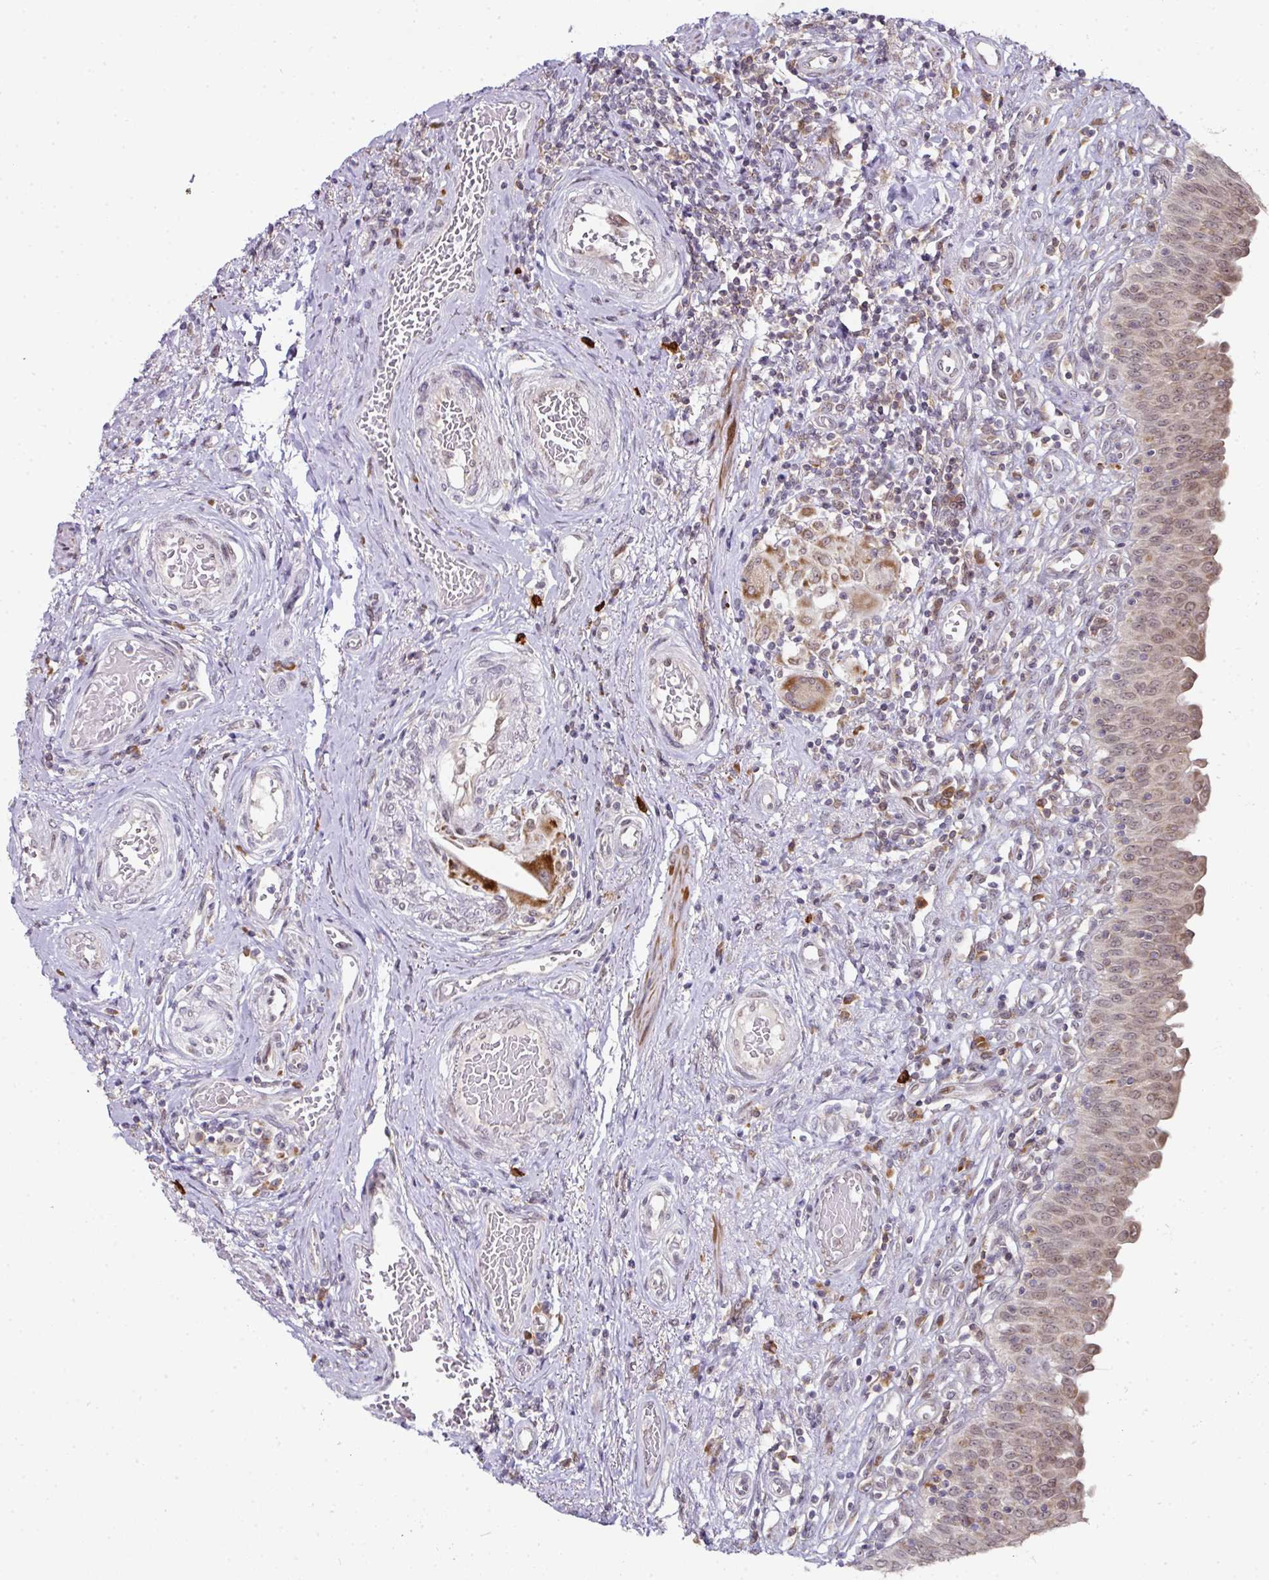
{"staining": {"intensity": "moderate", "quantity": "25%-75%", "location": "nuclear"}, "tissue": "urinary bladder", "cell_type": "Urothelial cells", "image_type": "normal", "snomed": [{"axis": "morphology", "description": "Normal tissue, NOS"}, {"axis": "topography", "description": "Urinary bladder"}], "caption": "Human urinary bladder stained with a brown dye reveals moderate nuclear positive positivity in about 25%-75% of urothelial cells.", "gene": "APOLD1", "patient": {"sex": "male", "age": 71}}